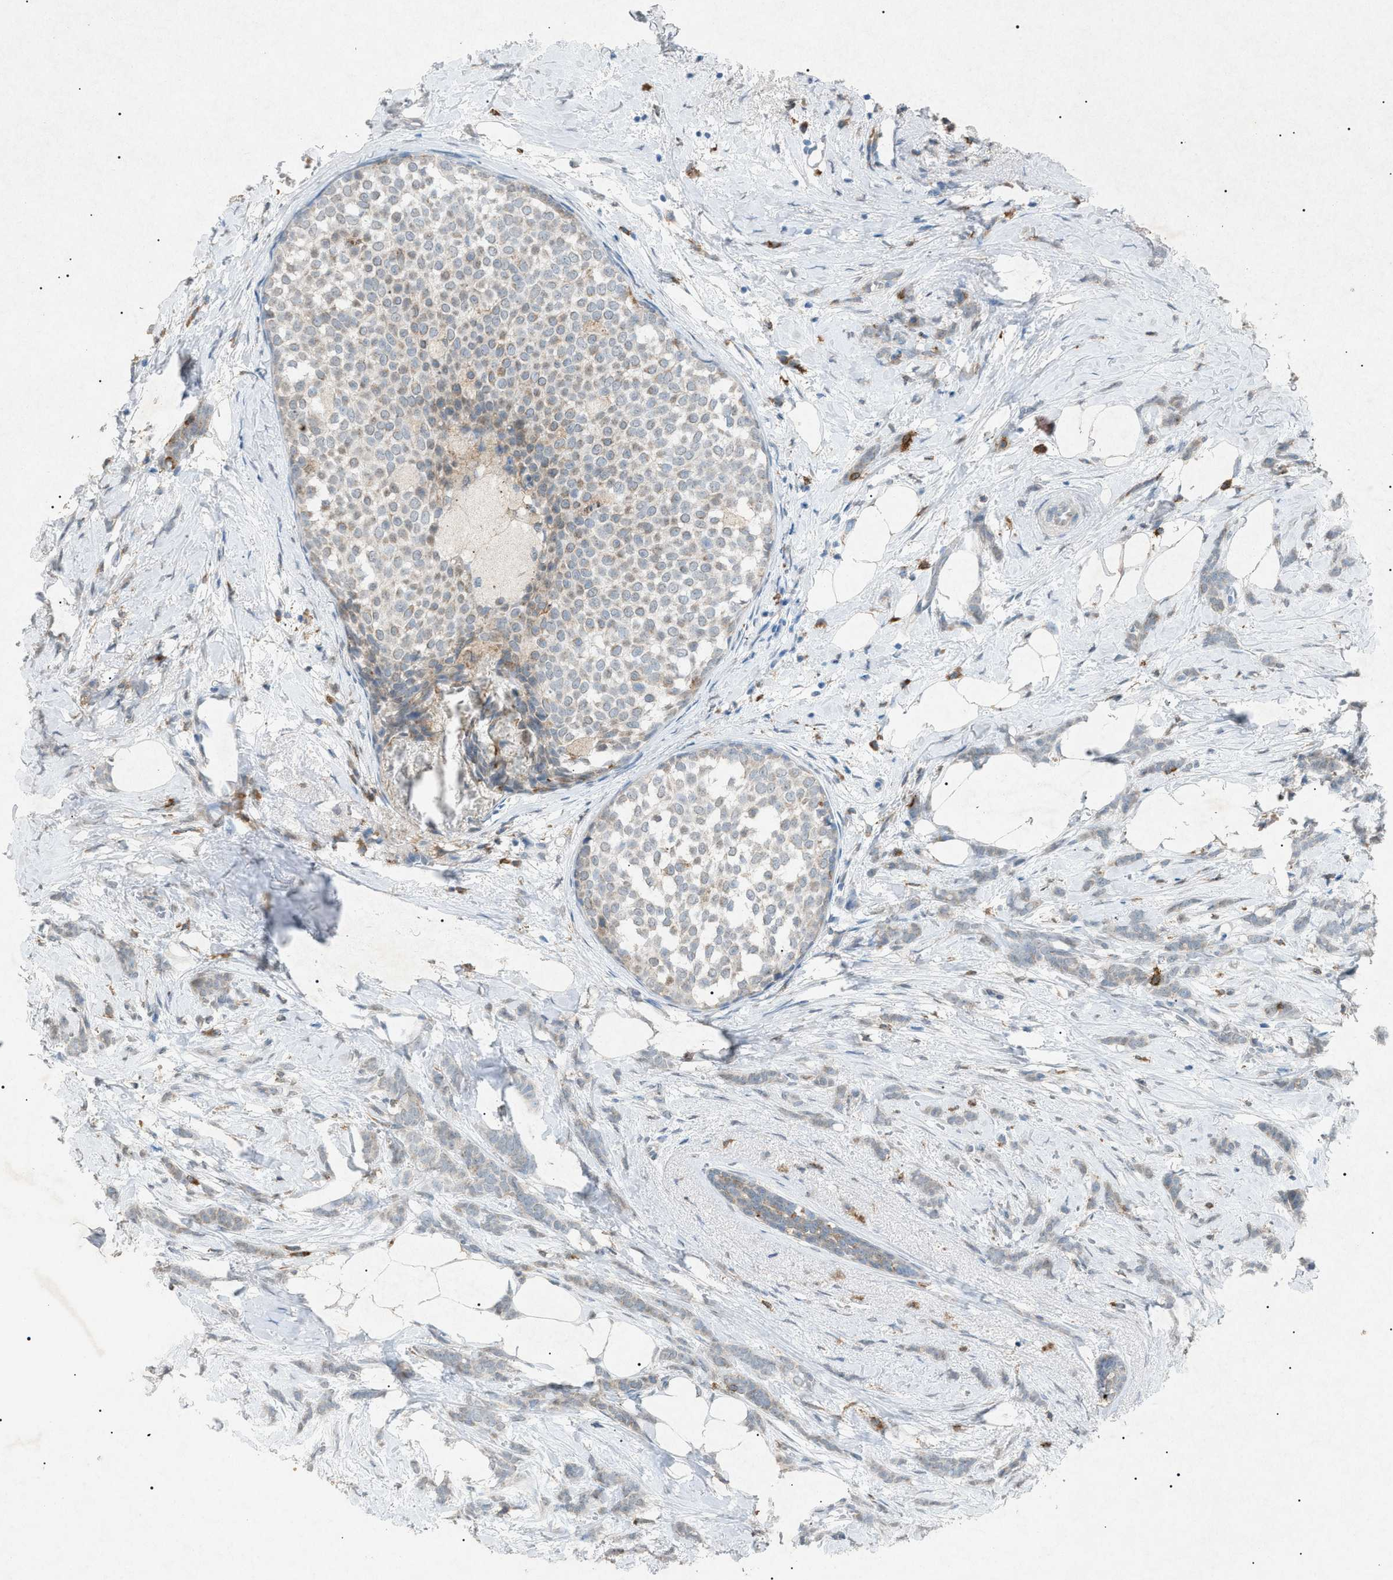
{"staining": {"intensity": "negative", "quantity": "none", "location": "none"}, "tissue": "breast cancer", "cell_type": "Tumor cells", "image_type": "cancer", "snomed": [{"axis": "morphology", "description": "Lobular carcinoma, in situ"}, {"axis": "morphology", "description": "Lobular carcinoma"}, {"axis": "topography", "description": "Breast"}], "caption": "High magnification brightfield microscopy of breast lobular carcinoma in situ stained with DAB (brown) and counterstained with hematoxylin (blue): tumor cells show no significant expression.", "gene": "BTK", "patient": {"sex": "female", "age": 41}}